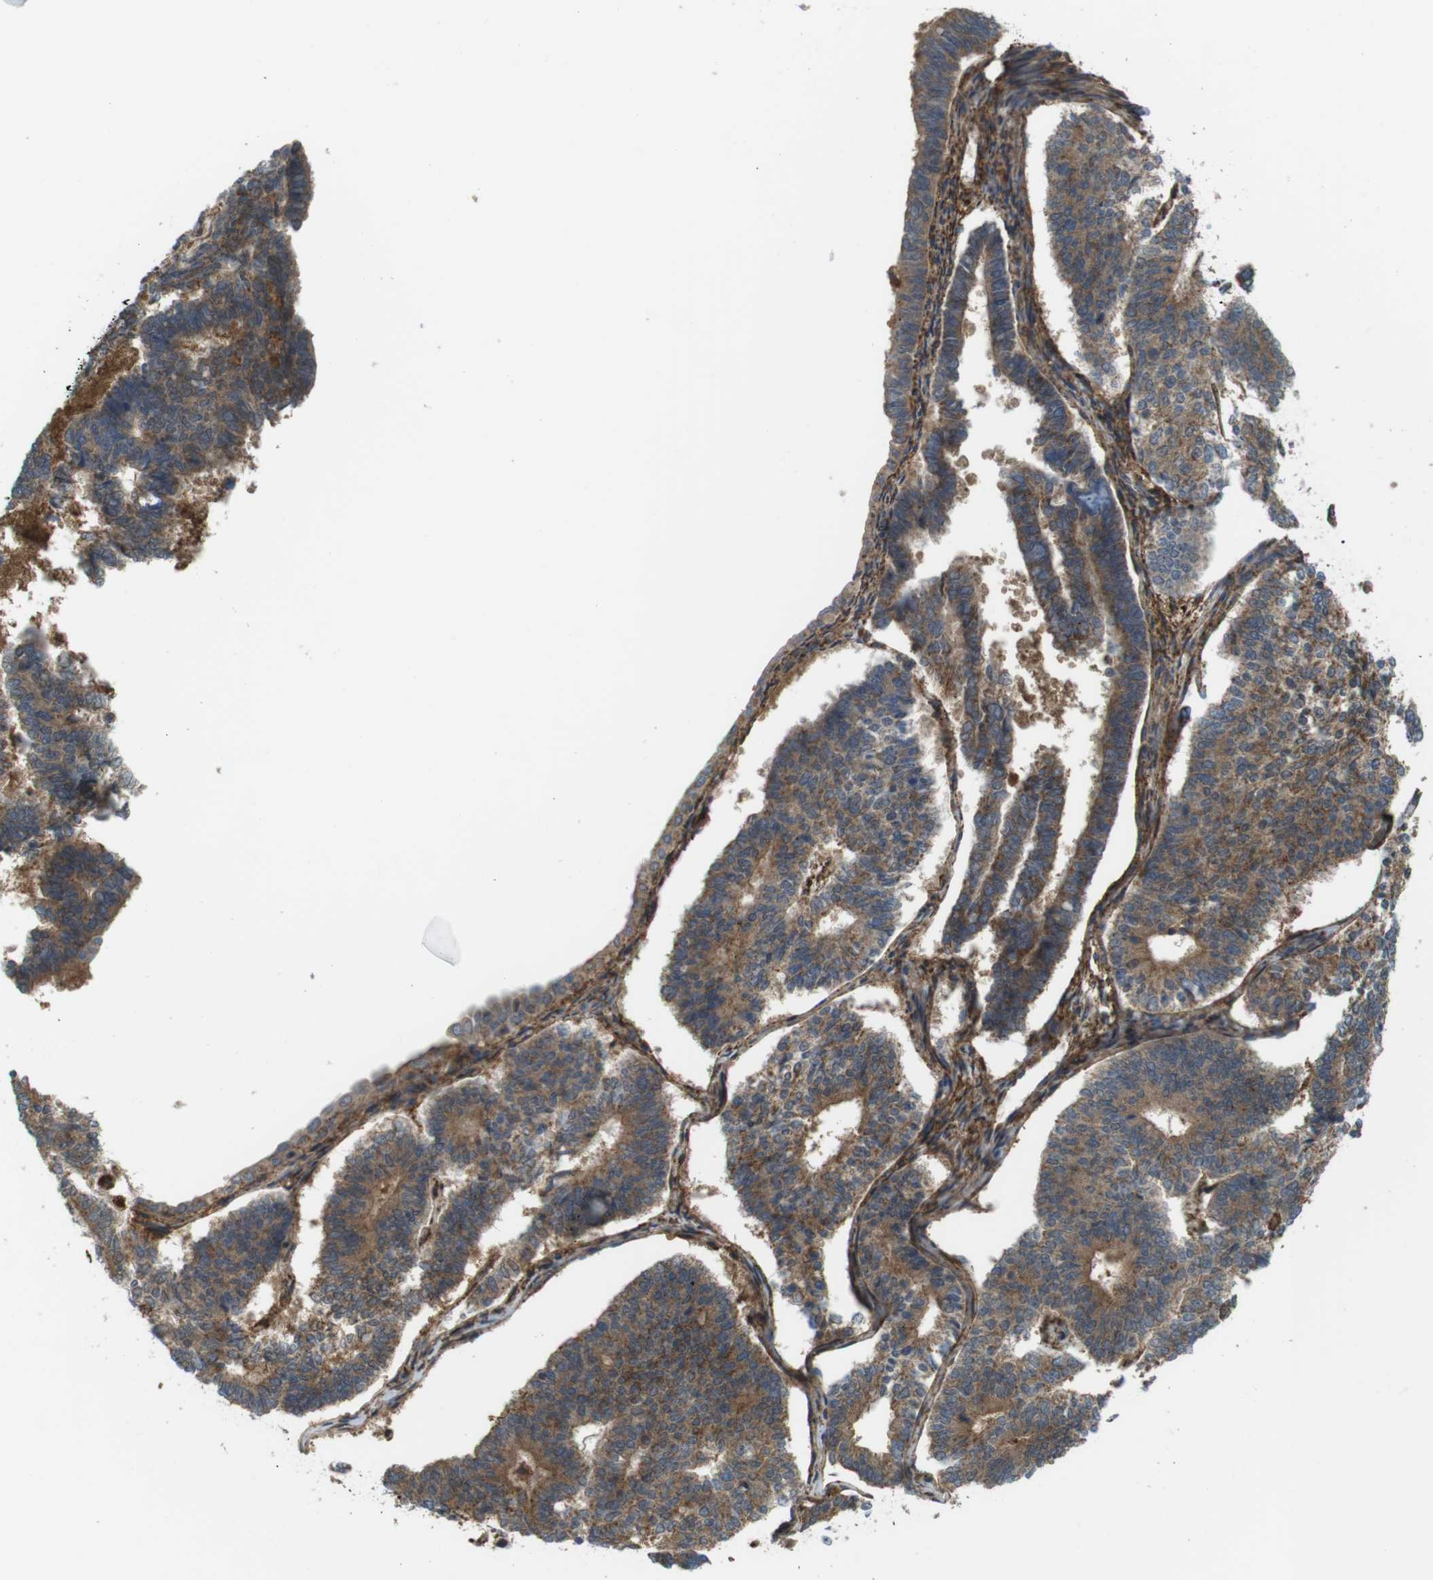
{"staining": {"intensity": "moderate", "quantity": ">75%", "location": "cytoplasmic/membranous"}, "tissue": "endometrial cancer", "cell_type": "Tumor cells", "image_type": "cancer", "snomed": [{"axis": "morphology", "description": "Adenocarcinoma, NOS"}, {"axis": "topography", "description": "Endometrium"}], "caption": "Immunohistochemical staining of adenocarcinoma (endometrial) exhibits medium levels of moderate cytoplasmic/membranous protein expression in approximately >75% of tumor cells. Using DAB (3,3'-diaminobenzidine) (brown) and hematoxylin (blue) stains, captured at high magnification using brightfield microscopy.", "gene": "DDAH2", "patient": {"sex": "female", "age": 70}}